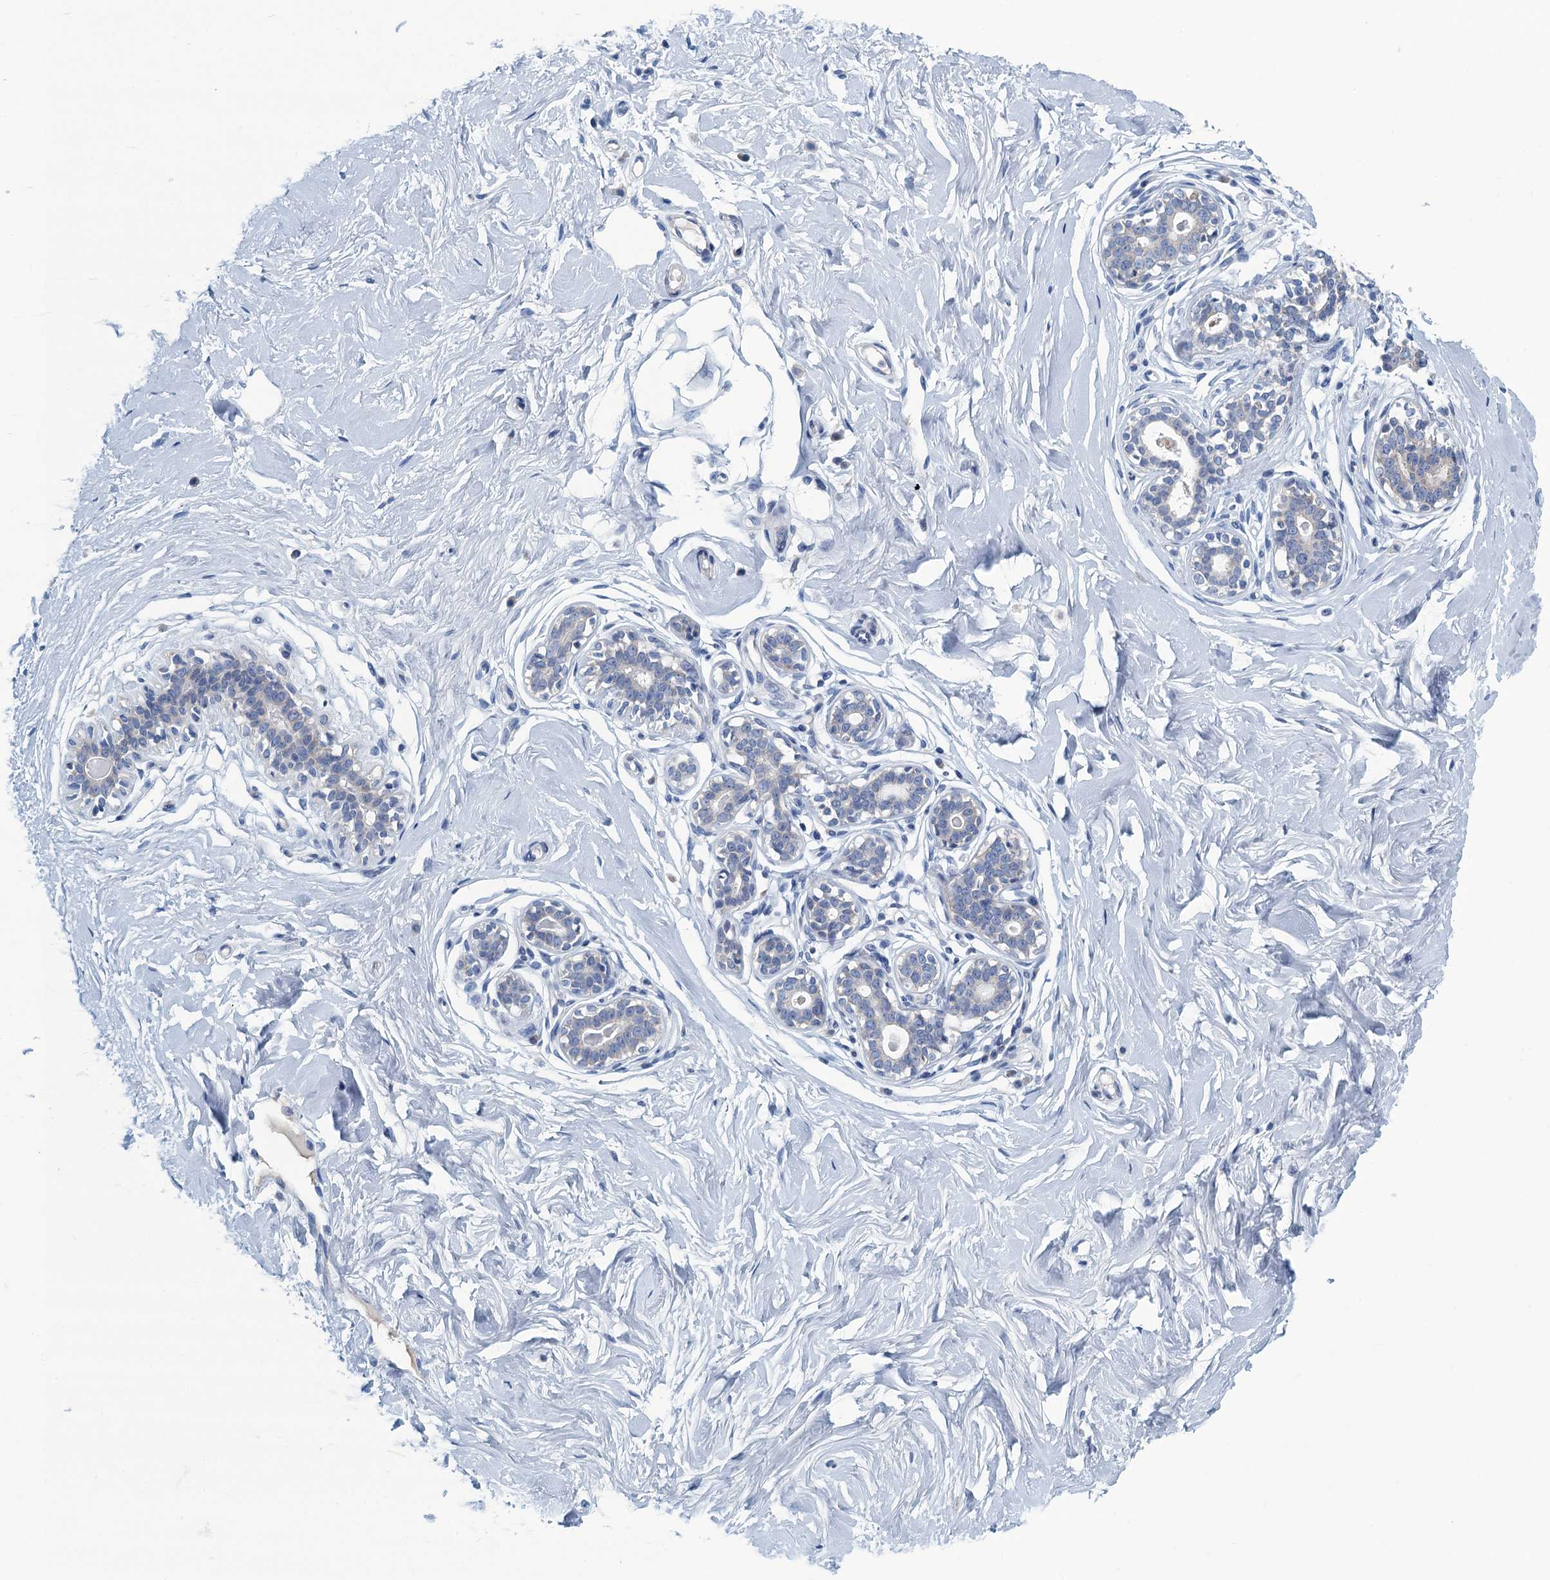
{"staining": {"intensity": "negative", "quantity": "none", "location": "none"}, "tissue": "breast", "cell_type": "Adipocytes", "image_type": "normal", "snomed": [{"axis": "morphology", "description": "Normal tissue, NOS"}, {"axis": "morphology", "description": "Adenoma, NOS"}, {"axis": "topography", "description": "Breast"}], "caption": "A high-resolution micrograph shows IHC staining of benign breast, which reveals no significant expression in adipocytes.", "gene": "C10orf88", "patient": {"sex": "female", "age": 23}}